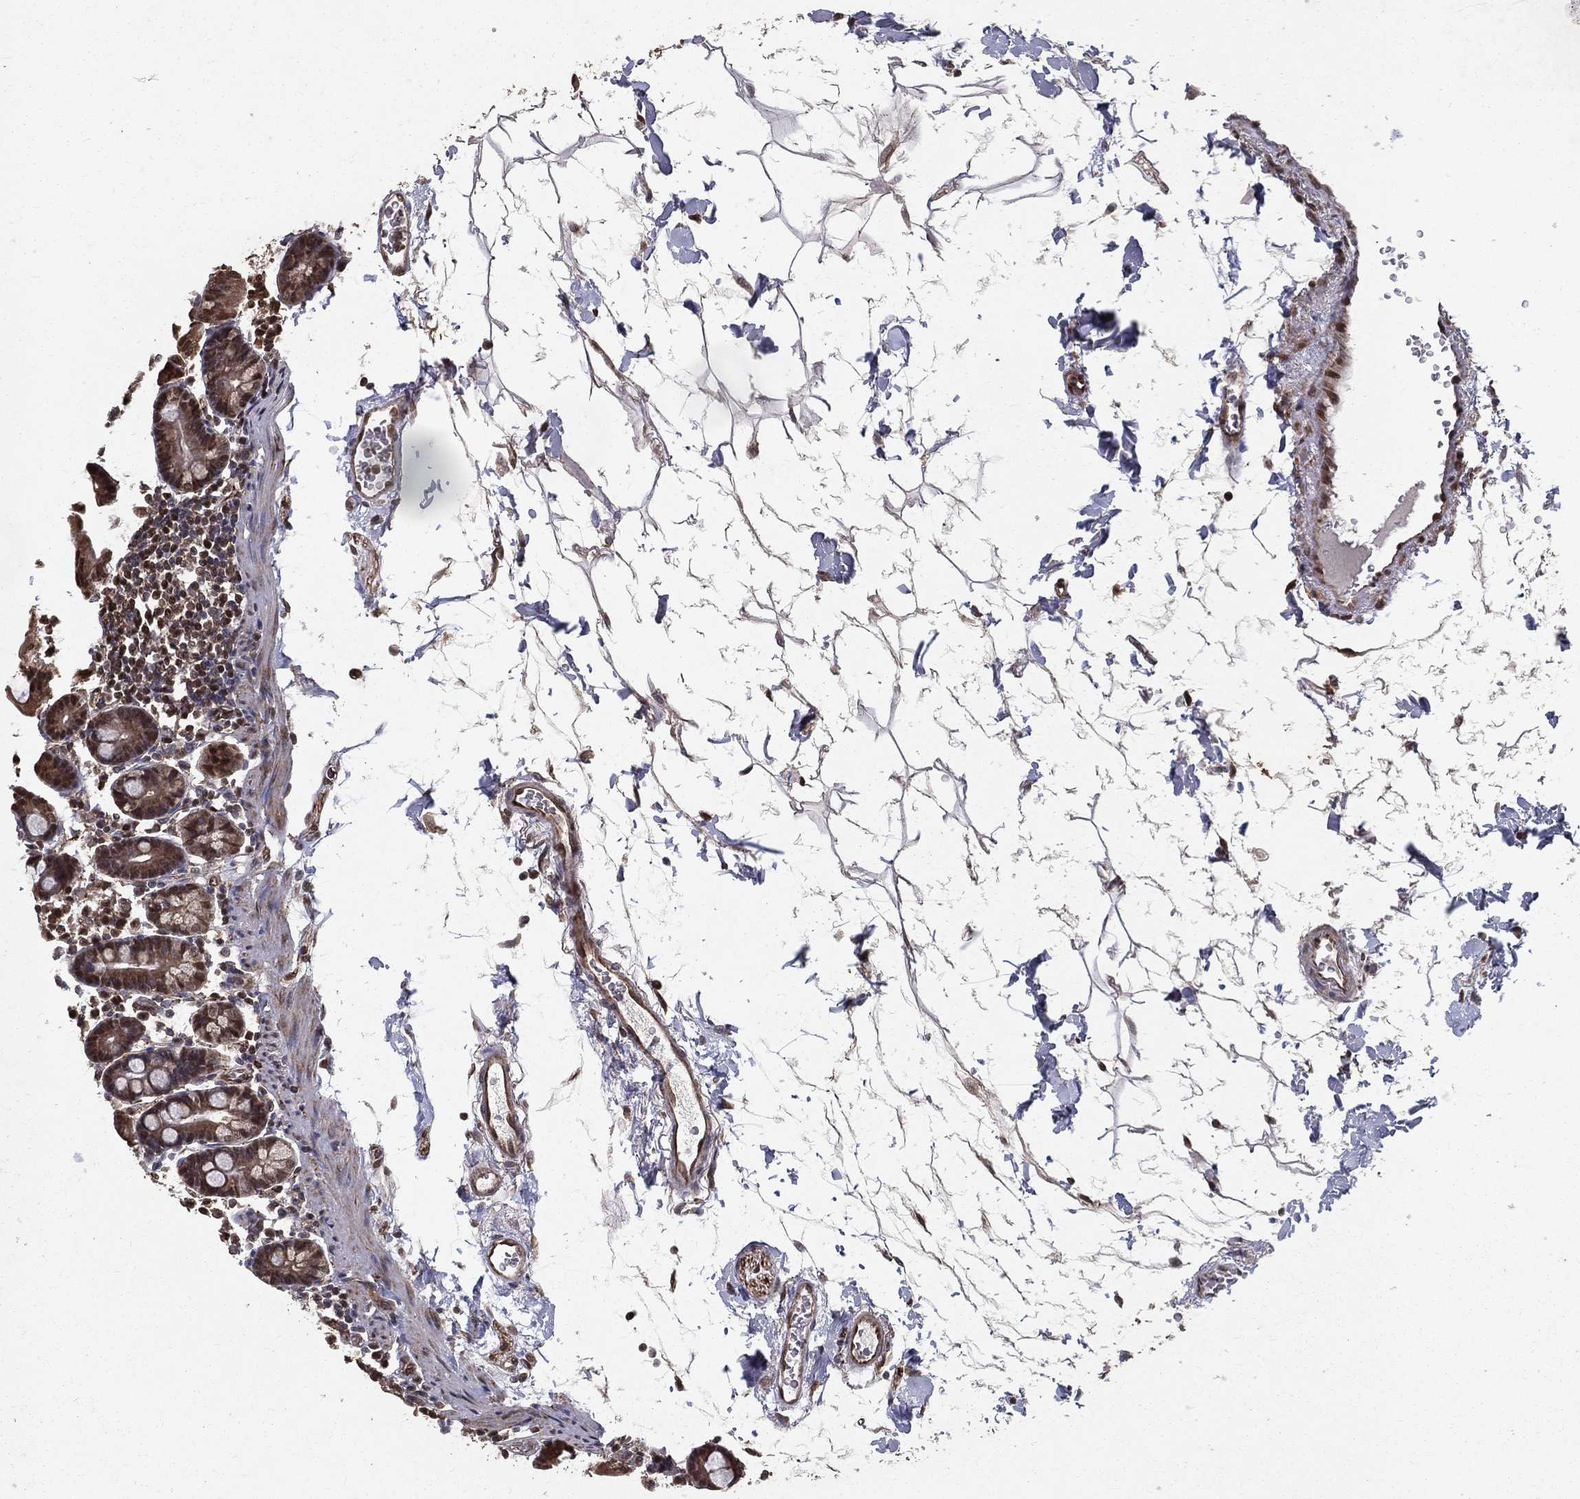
{"staining": {"intensity": "moderate", "quantity": ">75%", "location": "cytoplasmic/membranous,nuclear"}, "tissue": "duodenum", "cell_type": "Glandular cells", "image_type": "normal", "snomed": [{"axis": "morphology", "description": "Normal tissue, NOS"}, {"axis": "topography", "description": "Duodenum"}], "caption": "Protein expression by IHC shows moderate cytoplasmic/membranous,nuclear positivity in approximately >75% of glandular cells in benign duodenum.", "gene": "CERS2", "patient": {"sex": "male", "age": 59}}